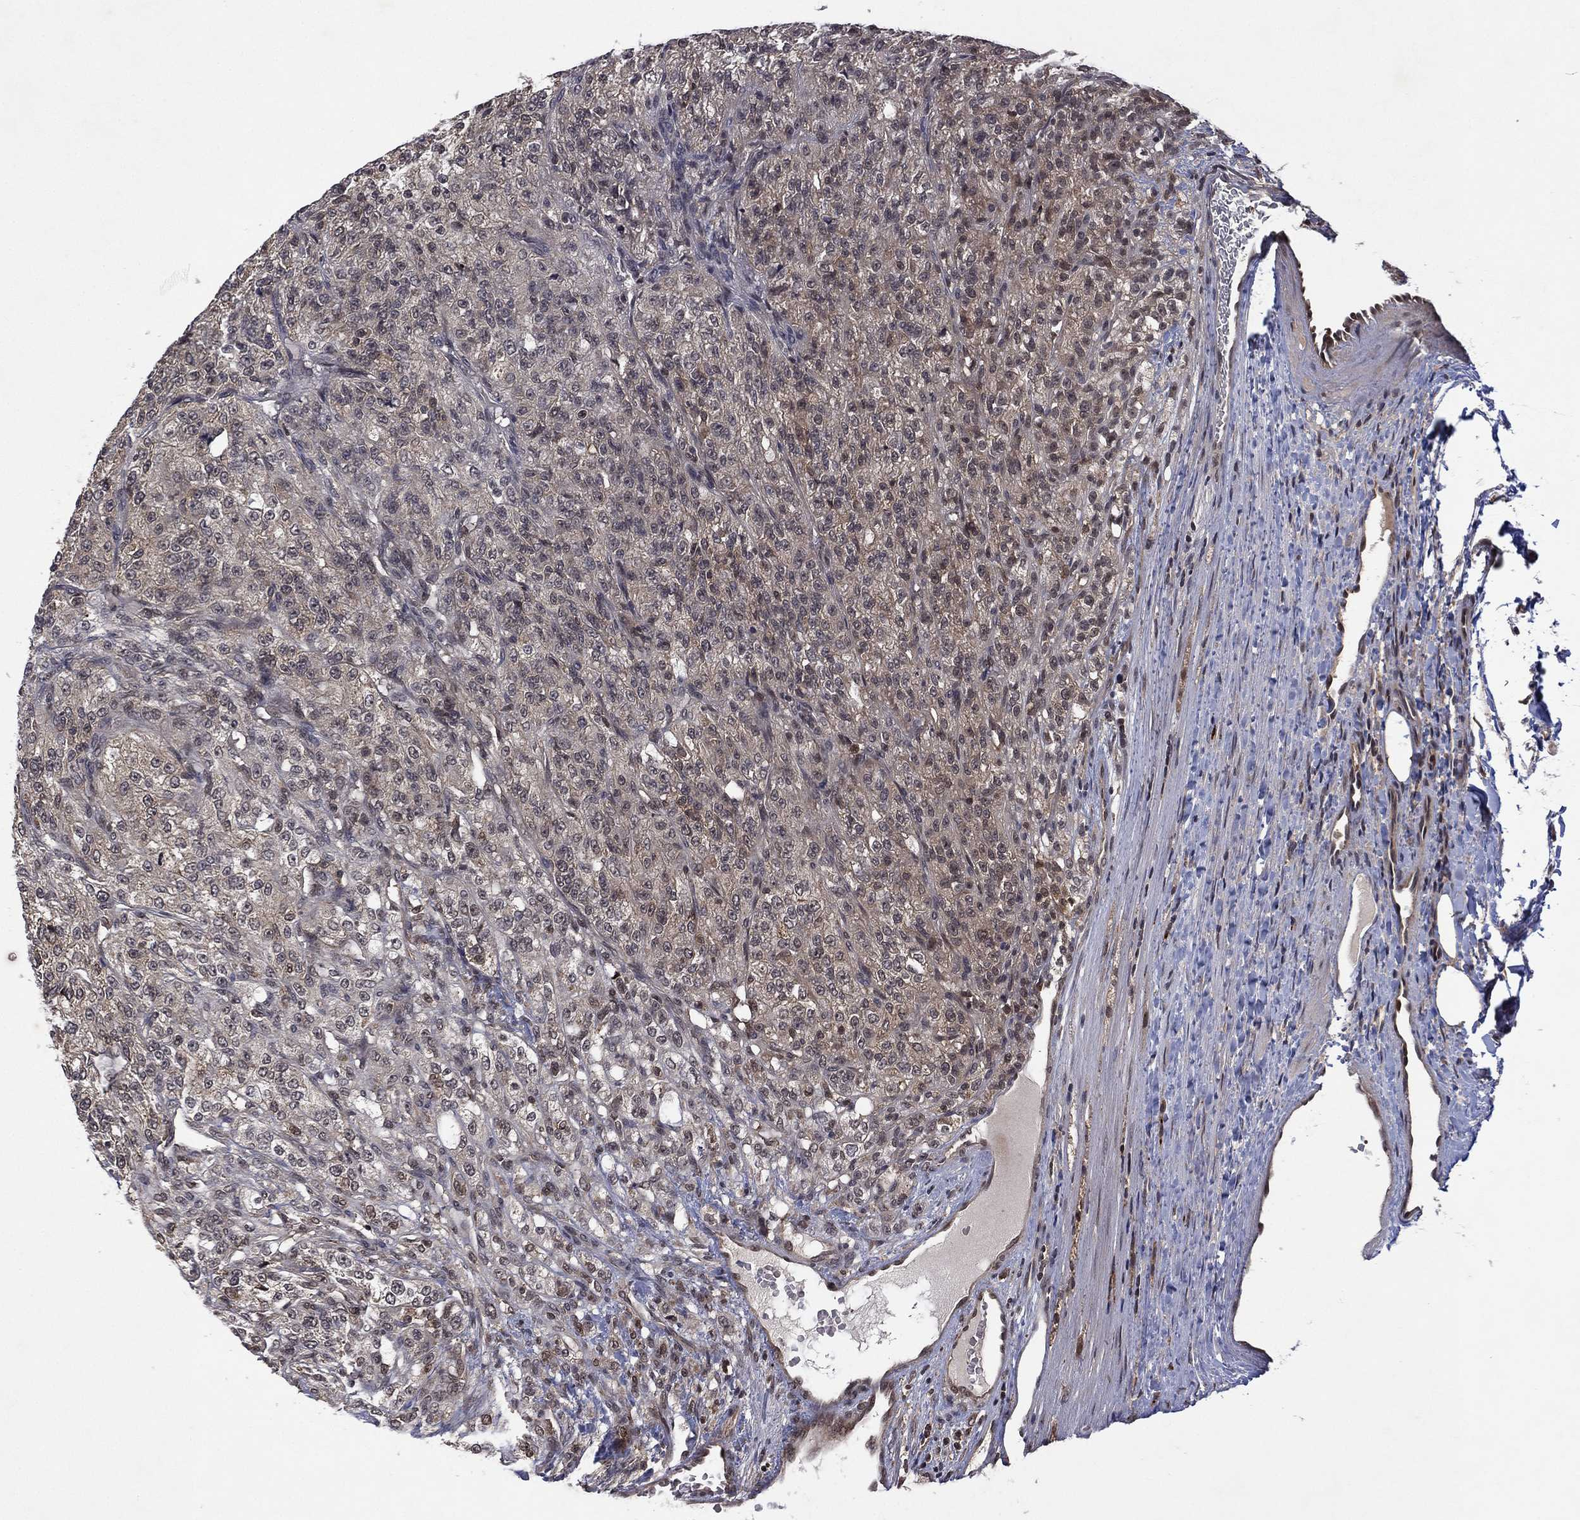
{"staining": {"intensity": "negative", "quantity": "none", "location": "none"}, "tissue": "renal cancer", "cell_type": "Tumor cells", "image_type": "cancer", "snomed": [{"axis": "morphology", "description": "Adenocarcinoma, NOS"}, {"axis": "topography", "description": "Kidney"}], "caption": "Histopathology image shows no protein positivity in tumor cells of renal cancer (adenocarcinoma) tissue.", "gene": "ATG4B", "patient": {"sex": "female", "age": 63}}